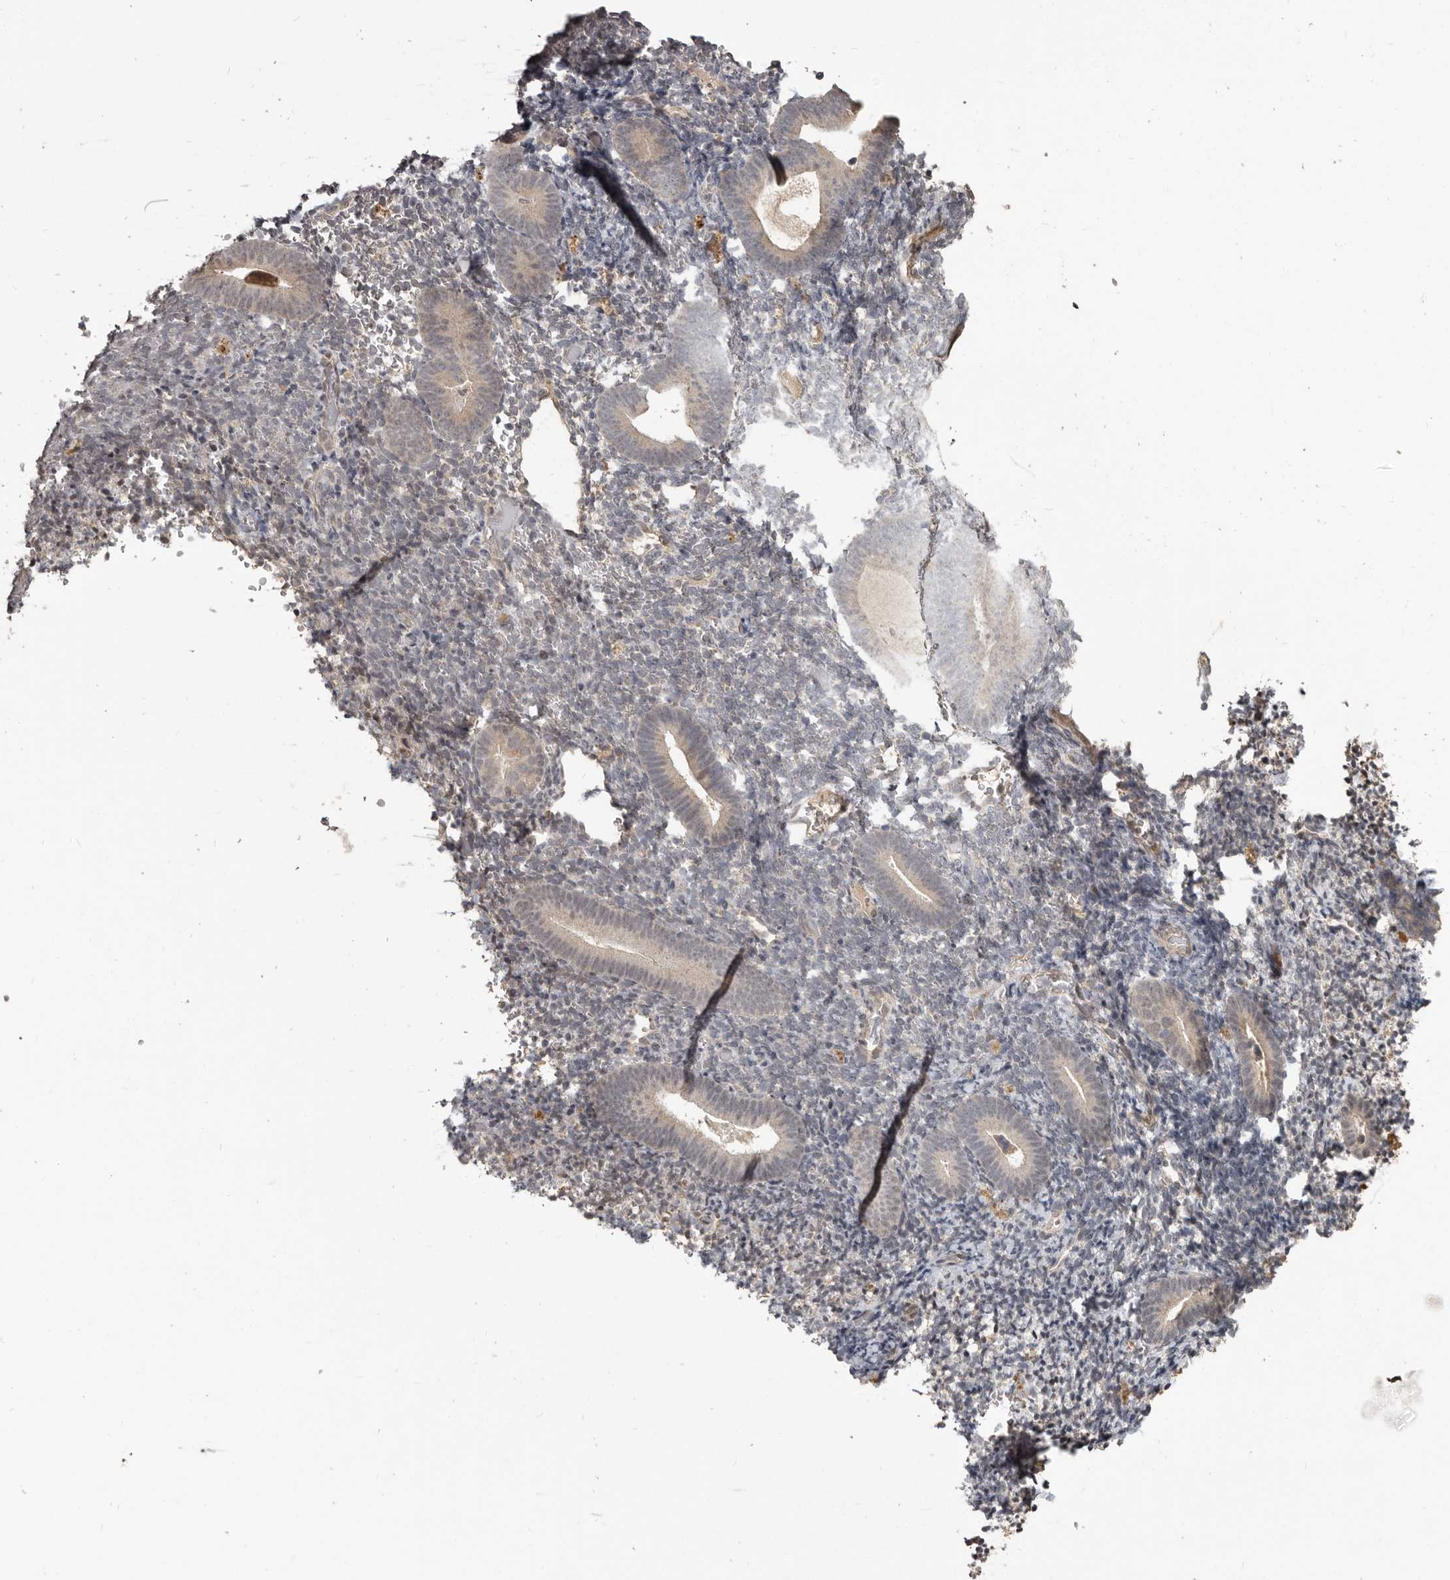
{"staining": {"intensity": "weak", "quantity": "25%-75%", "location": "nuclear"}, "tissue": "endometrium", "cell_type": "Cells in endometrial stroma", "image_type": "normal", "snomed": [{"axis": "morphology", "description": "Normal tissue, NOS"}, {"axis": "topography", "description": "Endometrium"}], "caption": "The photomicrograph exhibits a brown stain indicating the presence of a protein in the nuclear of cells in endometrial stroma in endometrium. Using DAB (brown) and hematoxylin (blue) stains, captured at high magnification using brightfield microscopy.", "gene": "ZFP14", "patient": {"sex": "female", "age": 51}}